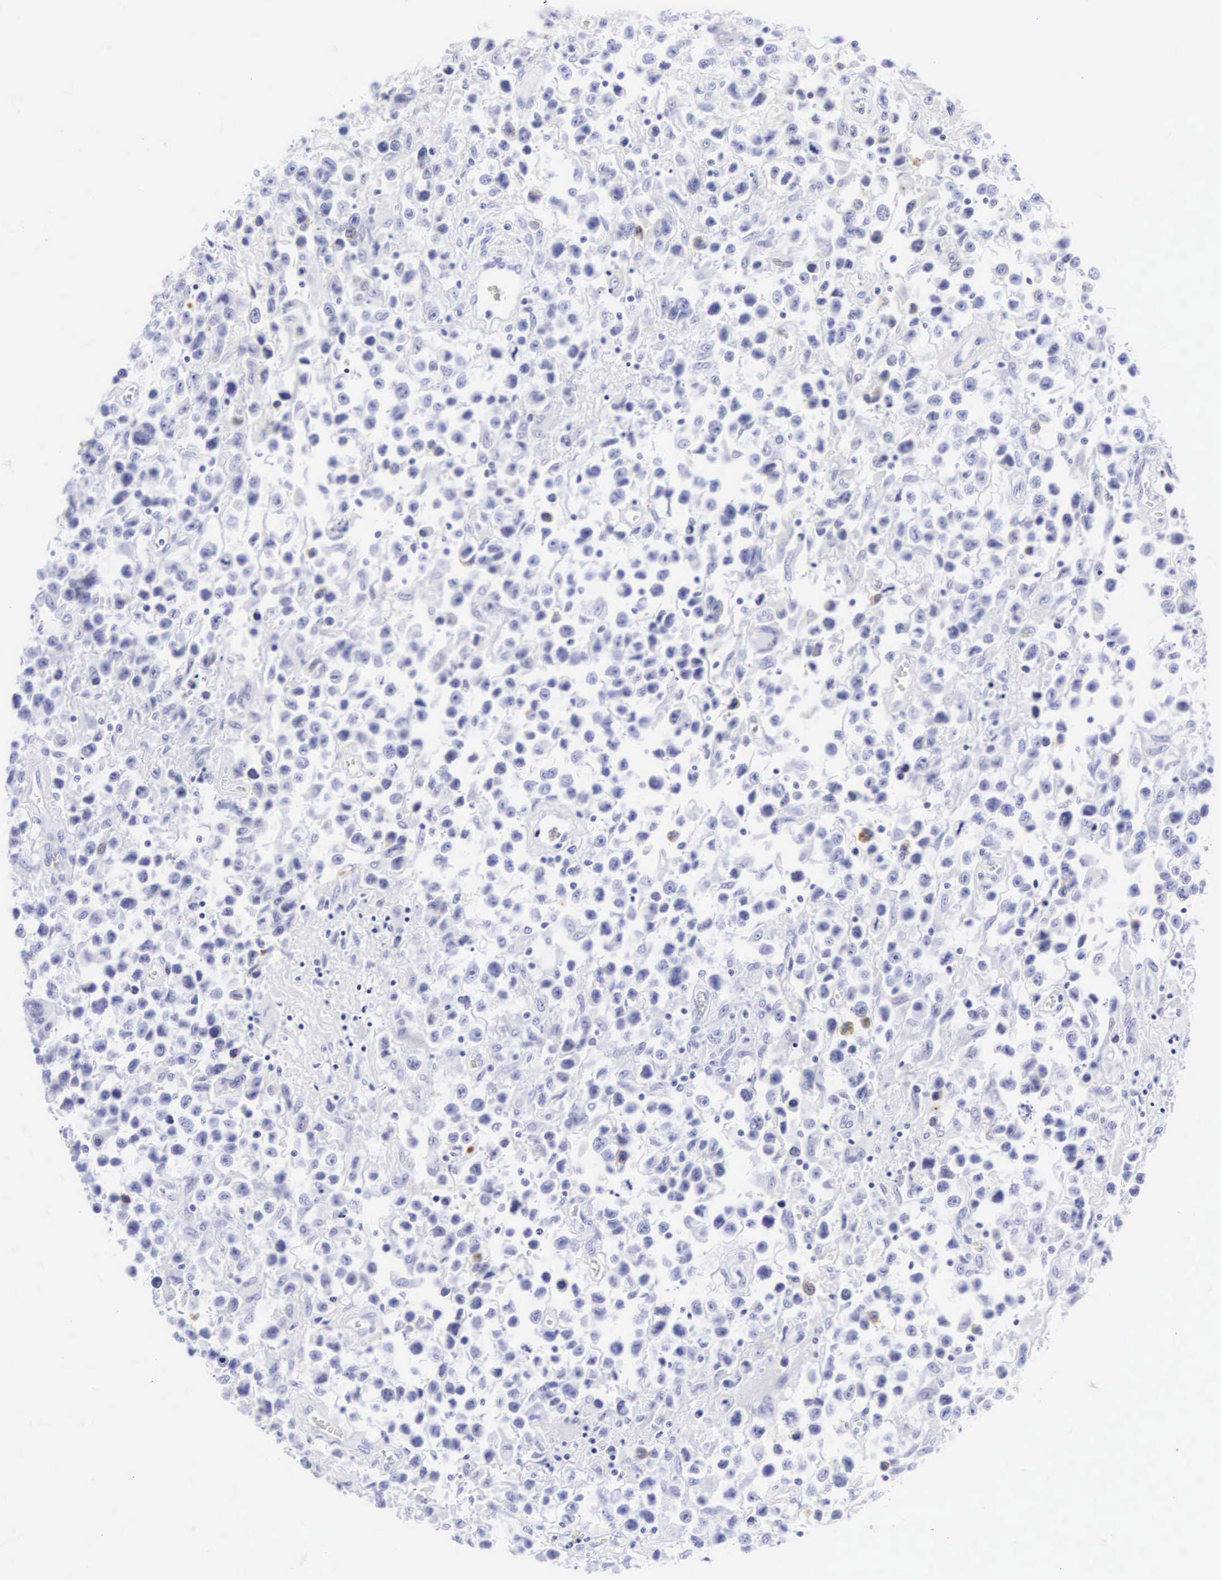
{"staining": {"intensity": "negative", "quantity": "none", "location": "none"}, "tissue": "testis cancer", "cell_type": "Tumor cells", "image_type": "cancer", "snomed": [{"axis": "morphology", "description": "Seminoma, NOS"}, {"axis": "topography", "description": "Testis"}], "caption": "This is an IHC histopathology image of human testis seminoma. There is no positivity in tumor cells.", "gene": "CGB3", "patient": {"sex": "male", "age": 43}}